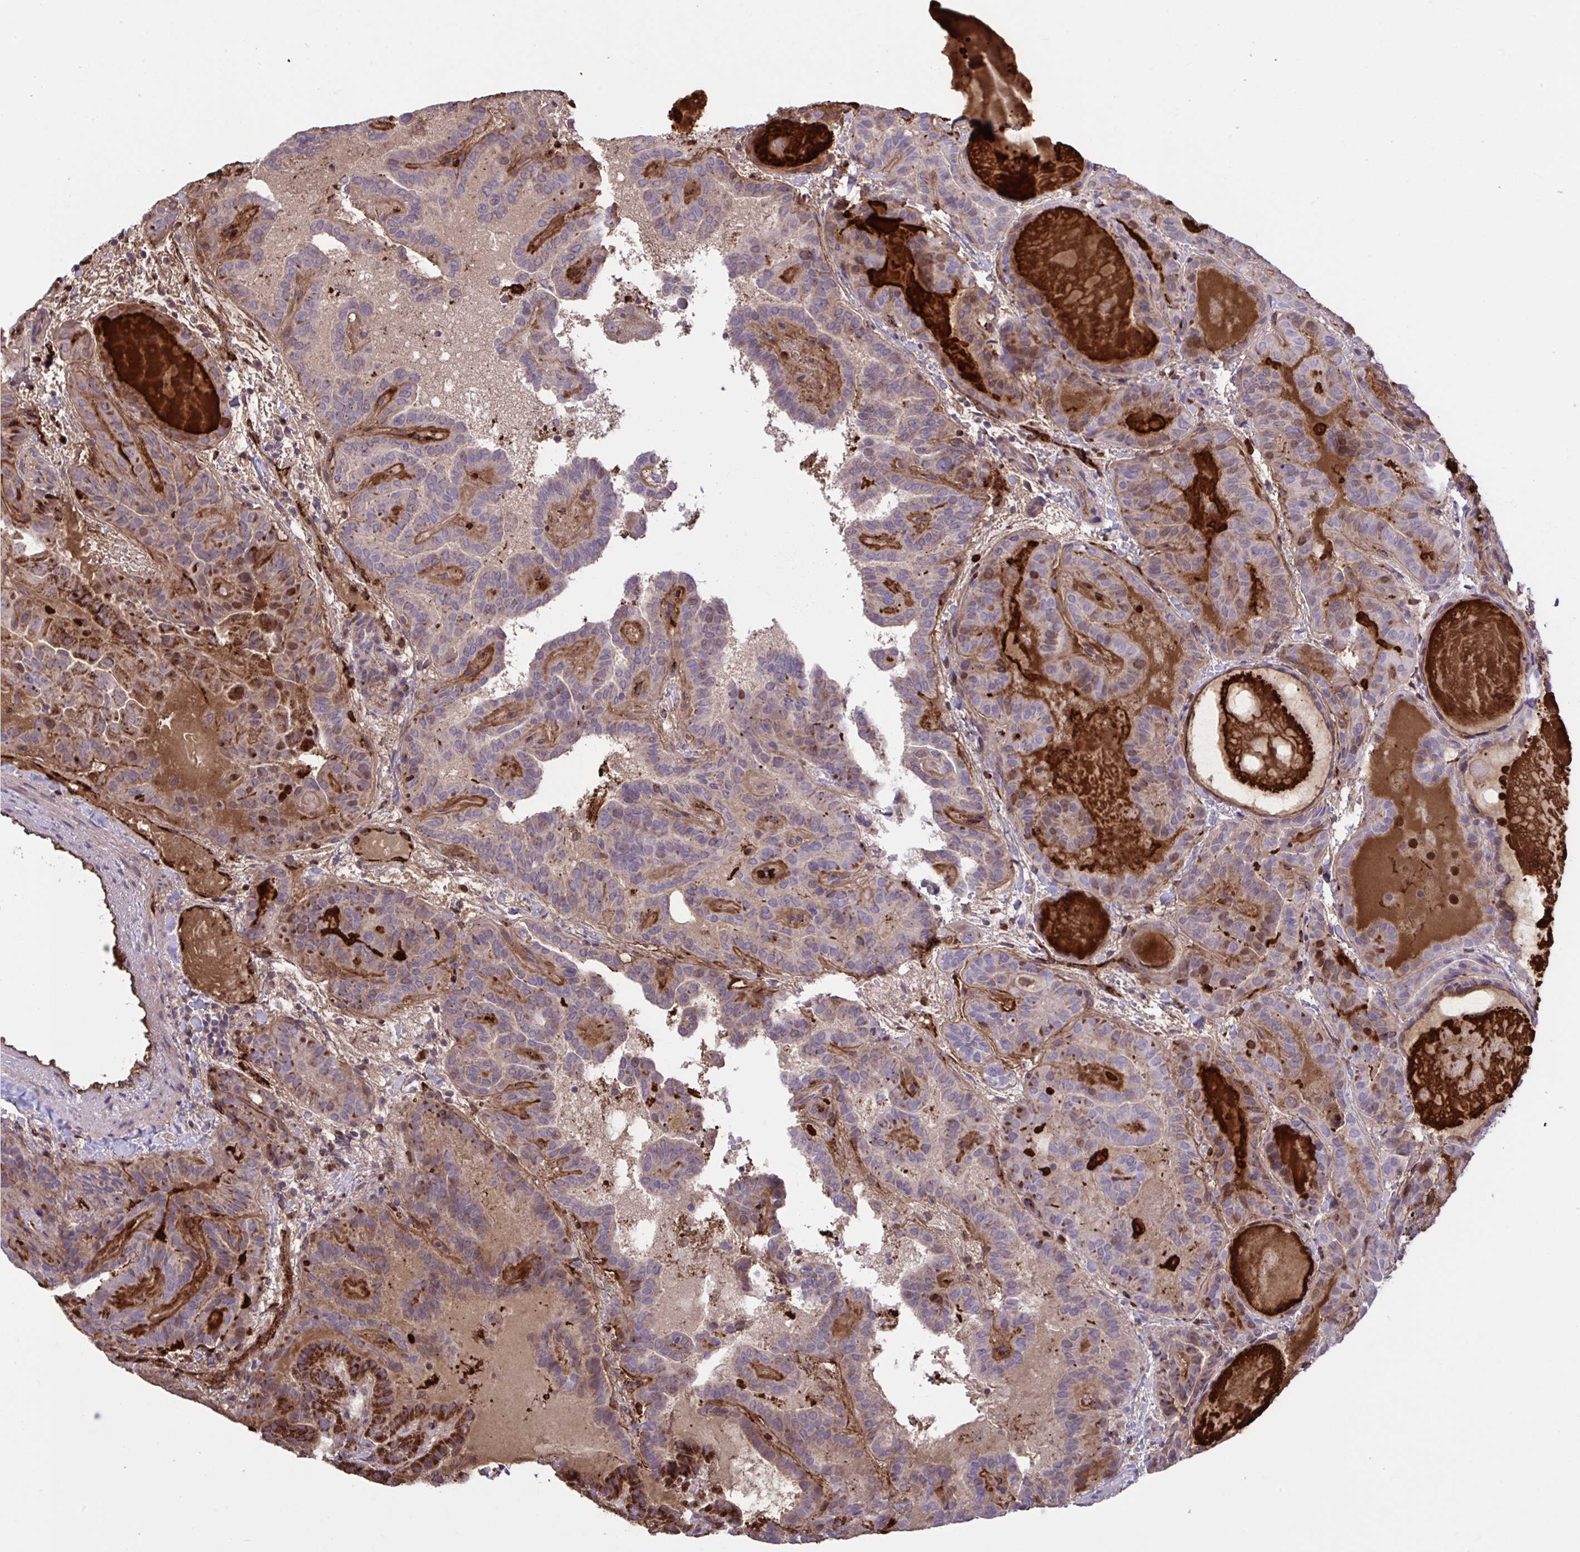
{"staining": {"intensity": "moderate", "quantity": "25%-75%", "location": "cytoplasmic/membranous"}, "tissue": "thyroid cancer", "cell_type": "Tumor cells", "image_type": "cancer", "snomed": [{"axis": "morphology", "description": "Papillary adenocarcinoma, NOS"}, {"axis": "topography", "description": "Thyroid gland"}], "caption": "Immunohistochemistry (IHC) staining of thyroid papillary adenocarcinoma, which shows medium levels of moderate cytoplasmic/membranous expression in approximately 25%-75% of tumor cells indicating moderate cytoplasmic/membranous protein positivity. The staining was performed using DAB (brown) for protein detection and nuclei were counterstained in hematoxylin (blue).", "gene": "CD101", "patient": {"sex": "female", "age": 46}}